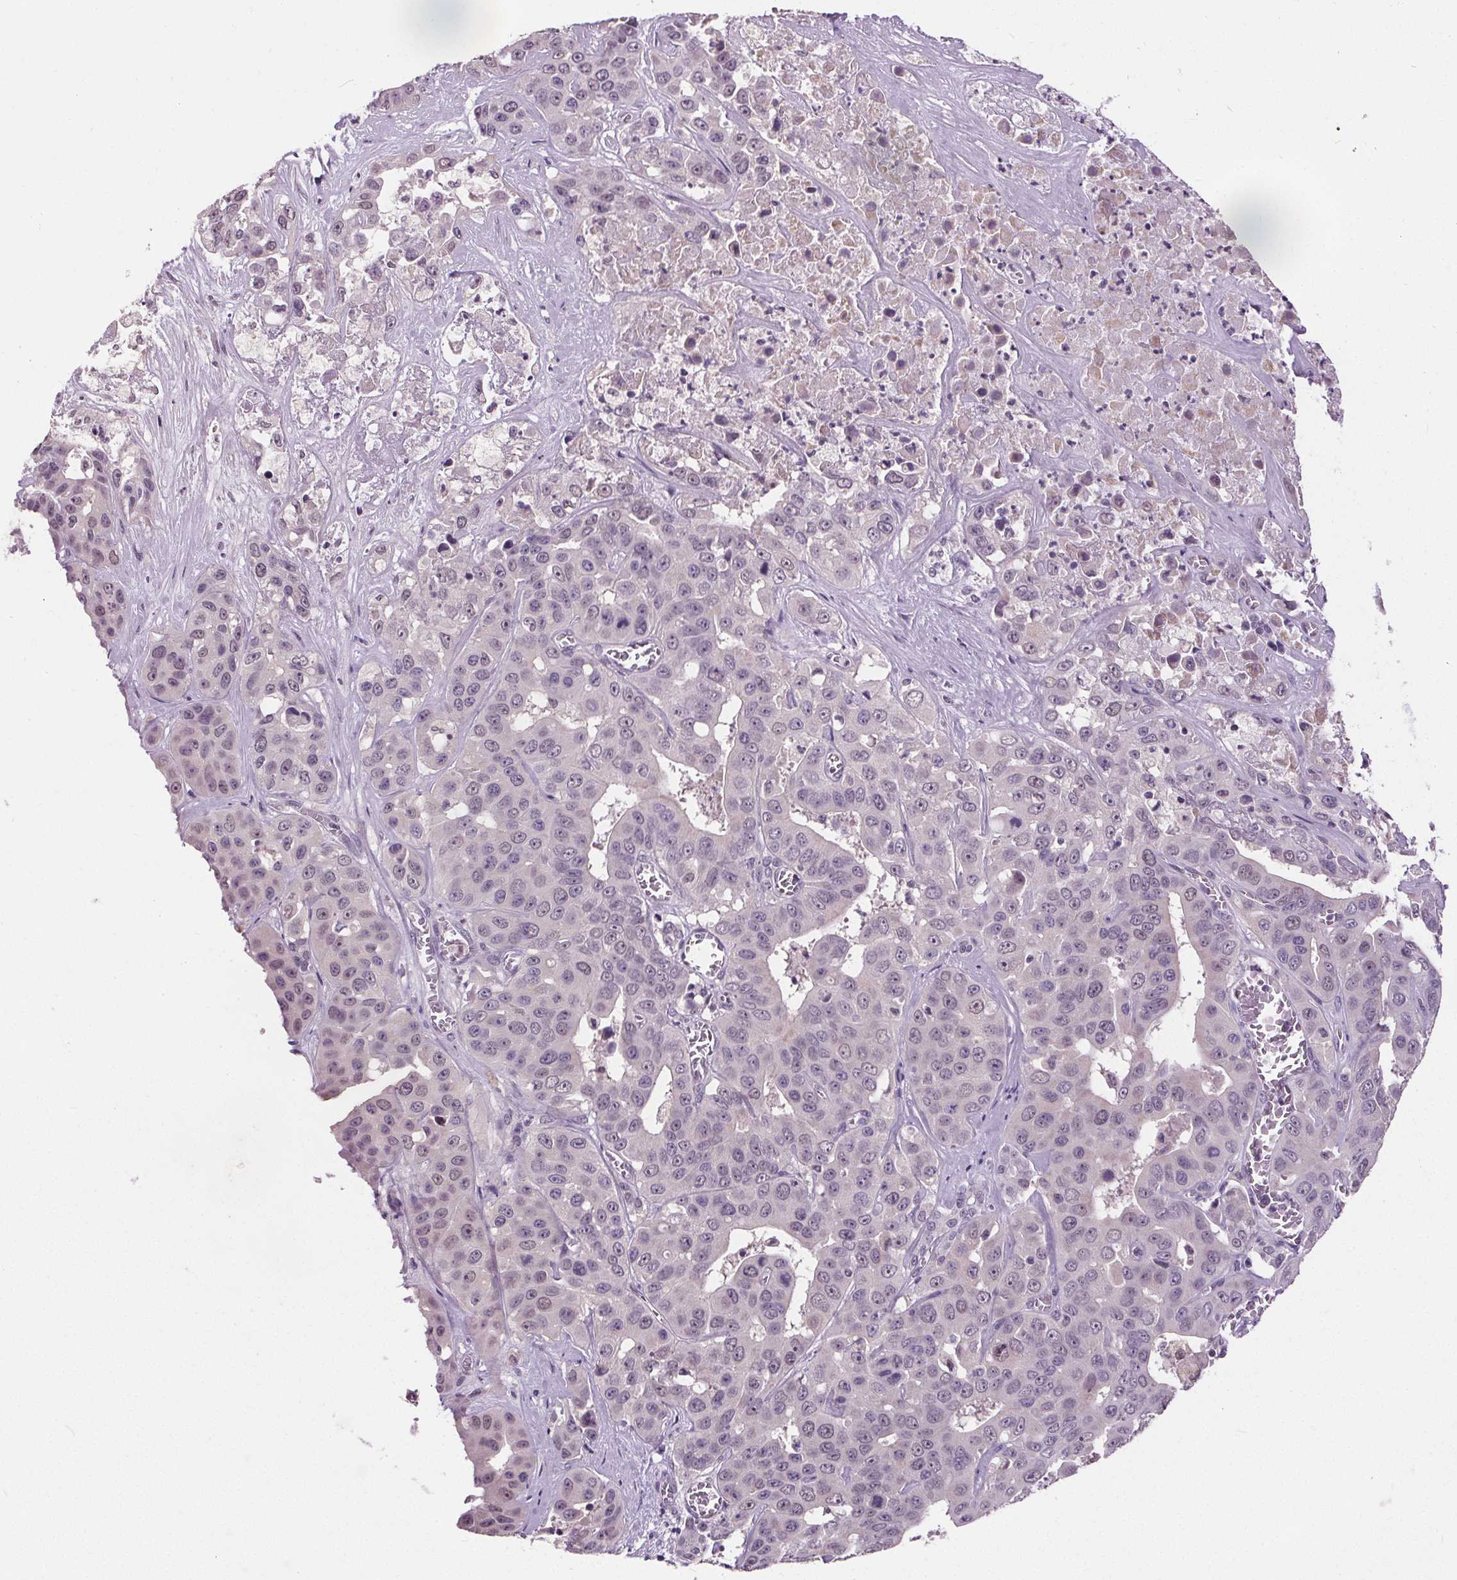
{"staining": {"intensity": "negative", "quantity": "none", "location": "none"}, "tissue": "liver cancer", "cell_type": "Tumor cells", "image_type": "cancer", "snomed": [{"axis": "morphology", "description": "Cholangiocarcinoma"}, {"axis": "topography", "description": "Liver"}], "caption": "Tumor cells are negative for brown protein staining in liver cholangiocarcinoma.", "gene": "SLC2A9", "patient": {"sex": "female", "age": 52}}